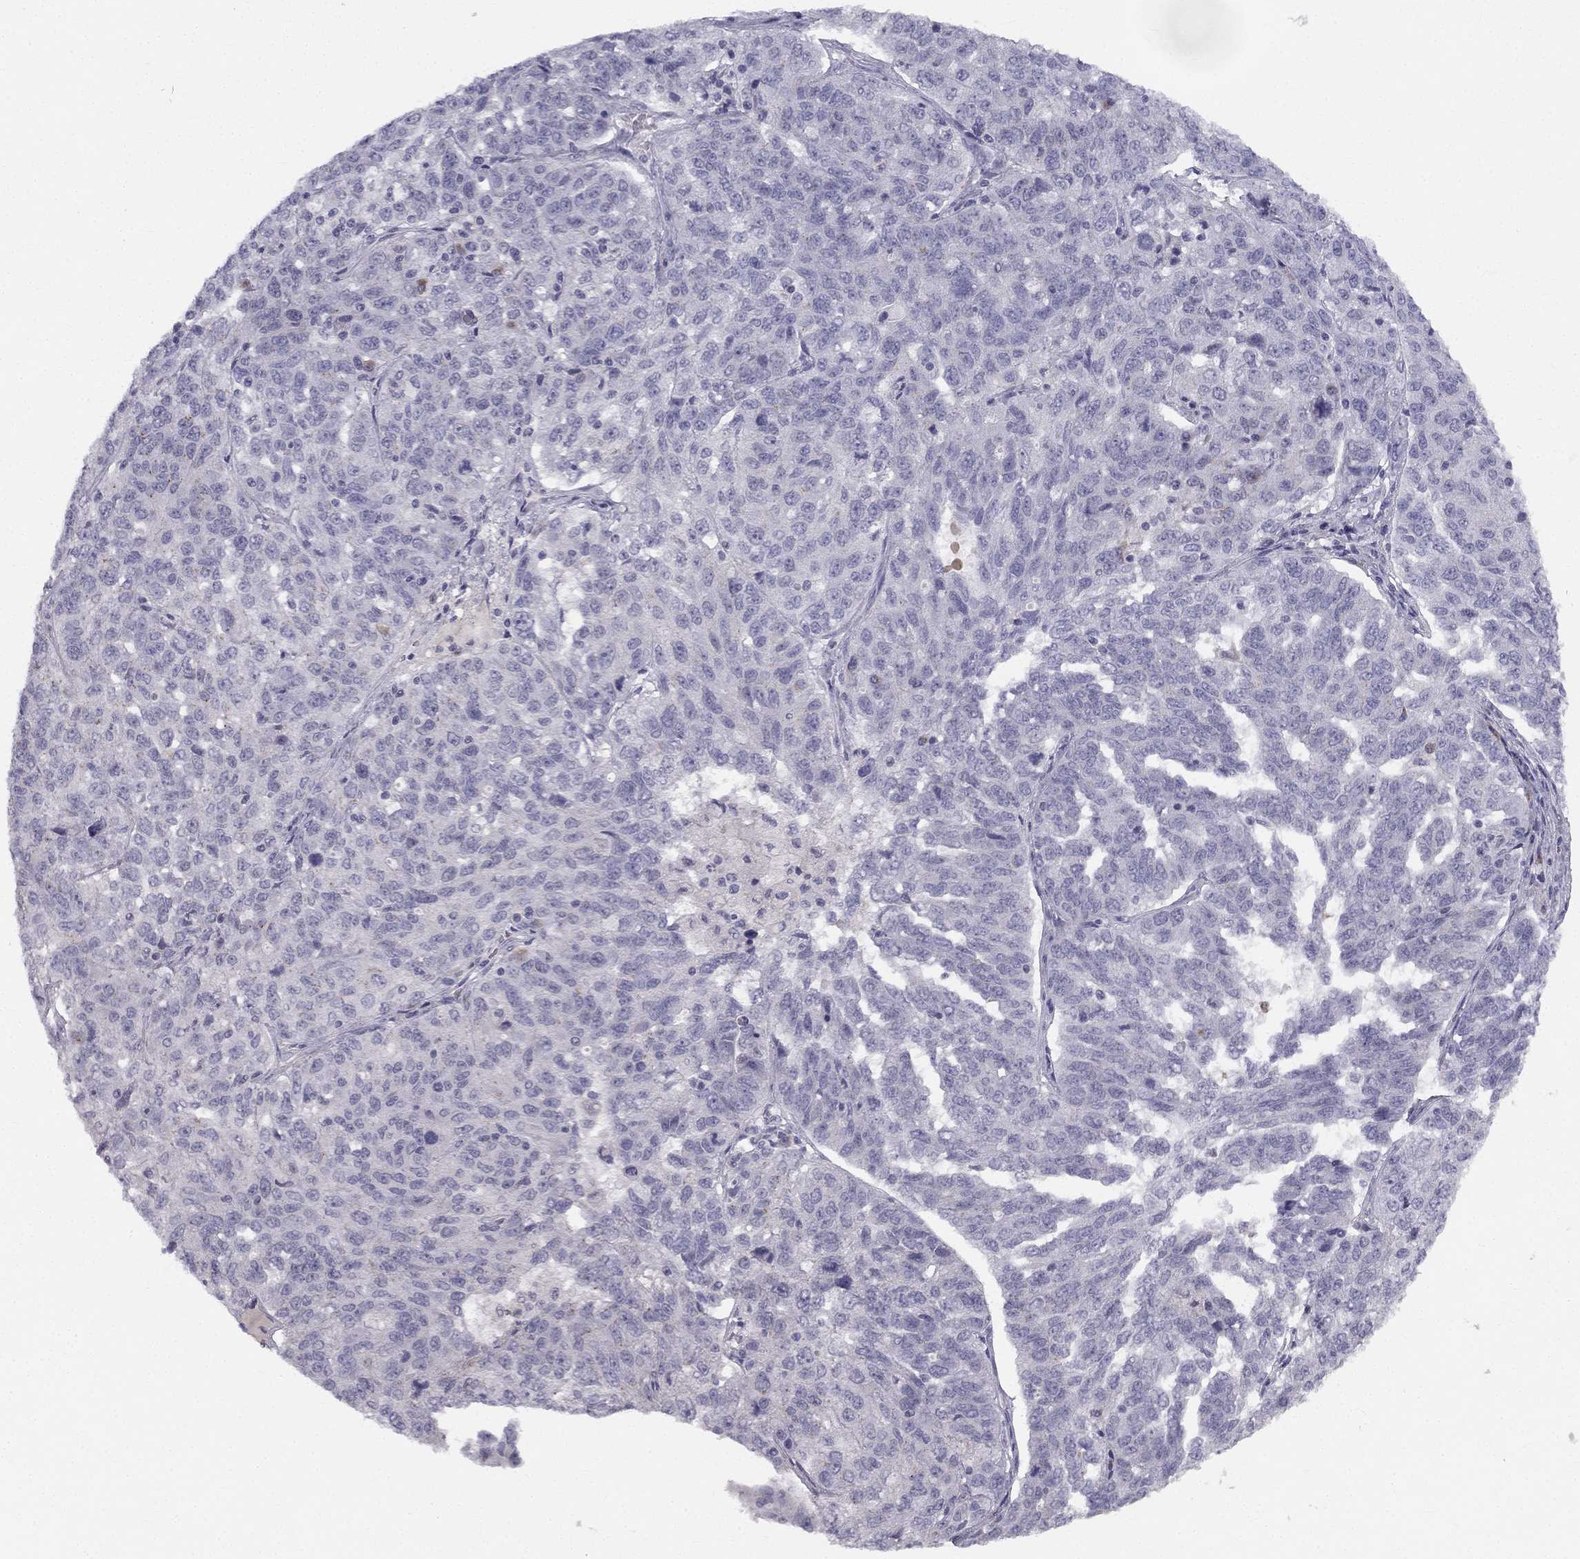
{"staining": {"intensity": "negative", "quantity": "none", "location": "none"}, "tissue": "ovarian cancer", "cell_type": "Tumor cells", "image_type": "cancer", "snomed": [{"axis": "morphology", "description": "Cystadenocarcinoma, serous, NOS"}, {"axis": "topography", "description": "Ovary"}], "caption": "DAB (3,3'-diaminobenzidine) immunohistochemical staining of serous cystadenocarcinoma (ovarian) exhibits no significant staining in tumor cells.", "gene": "TRPS1", "patient": {"sex": "female", "age": 71}}